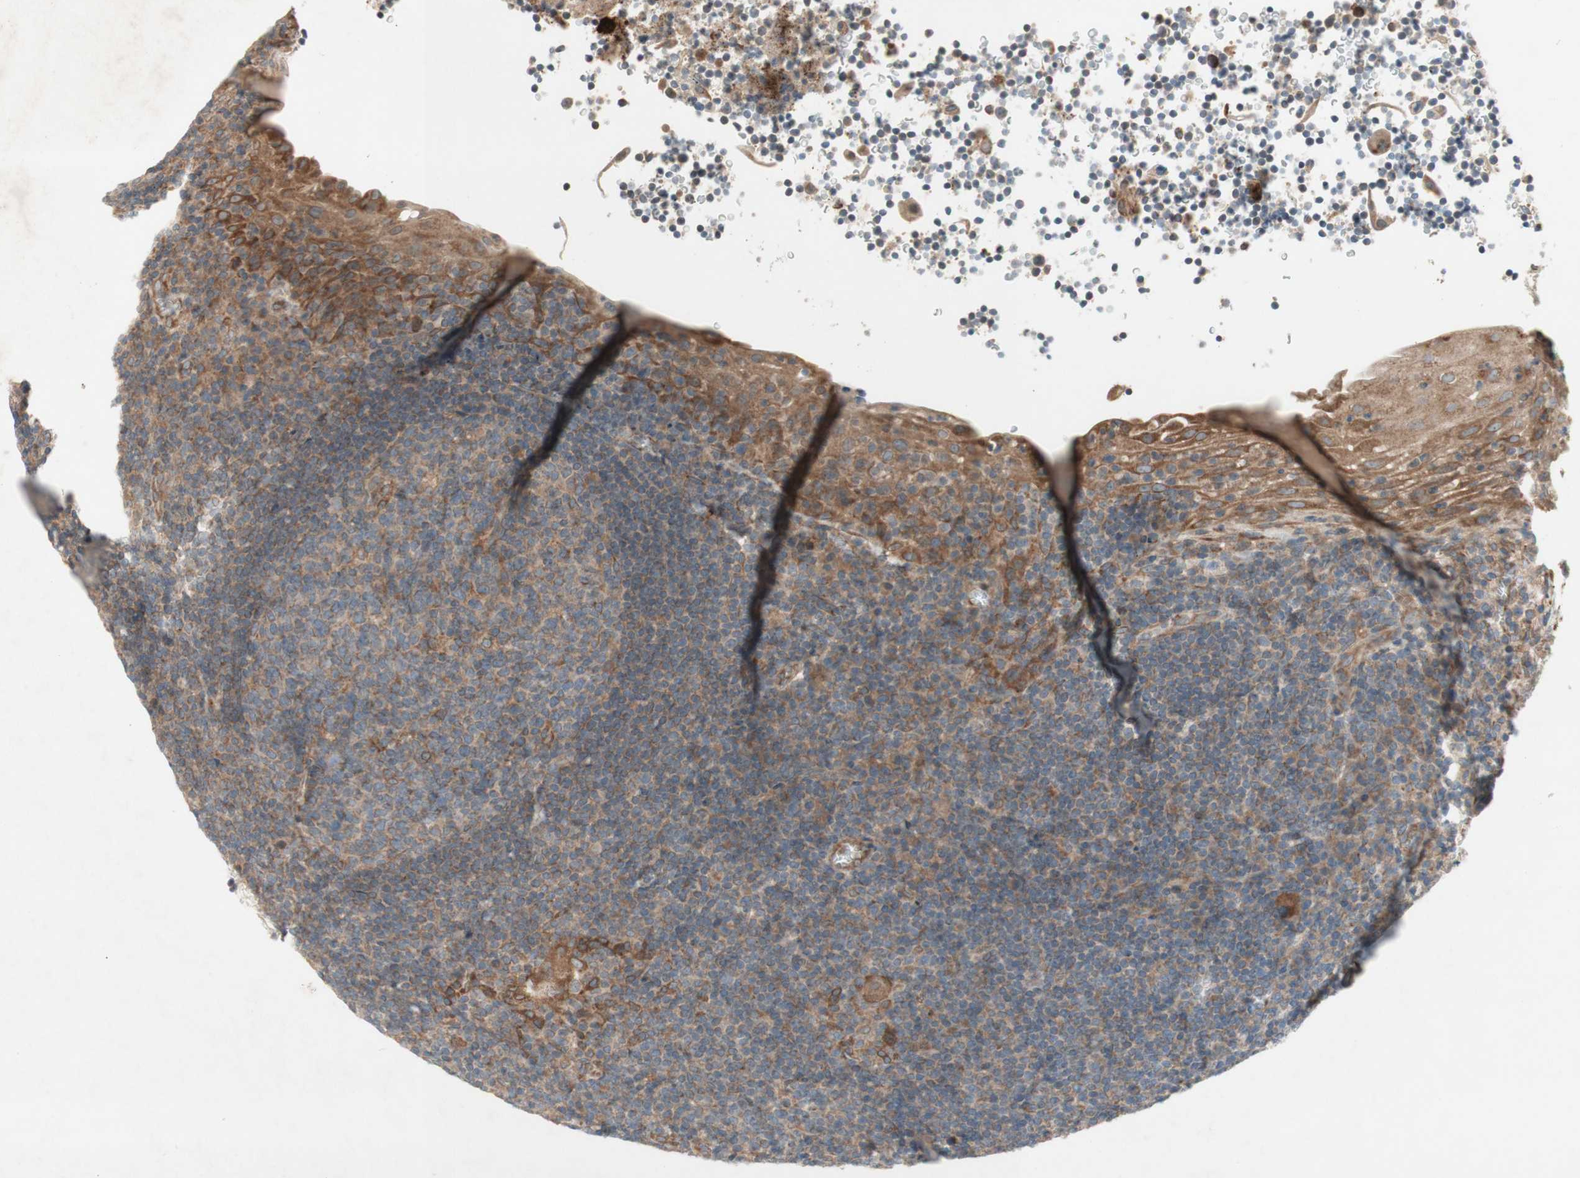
{"staining": {"intensity": "weak", "quantity": ">75%", "location": "cytoplasmic/membranous"}, "tissue": "tonsil", "cell_type": "Germinal center cells", "image_type": "normal", "snomed": [{"axis": "morphology", "description": "Normal tissue, NOS"}, {"axis": "topography", "description": "Tonsil"}], "caption": "Brown immunohistochemical staining in benign tonsil reveals weak cytoplasmic/membranous expression in approximately >75% of germinal center cells. The staining was performed using DAB (3,3'-diaminobenzidine), with brown indicating positive protein expression. Nuclei are stained blue with hematoxylin.", "gene": "SOCS2", "patient": {"sex": "male", "age": 37}}